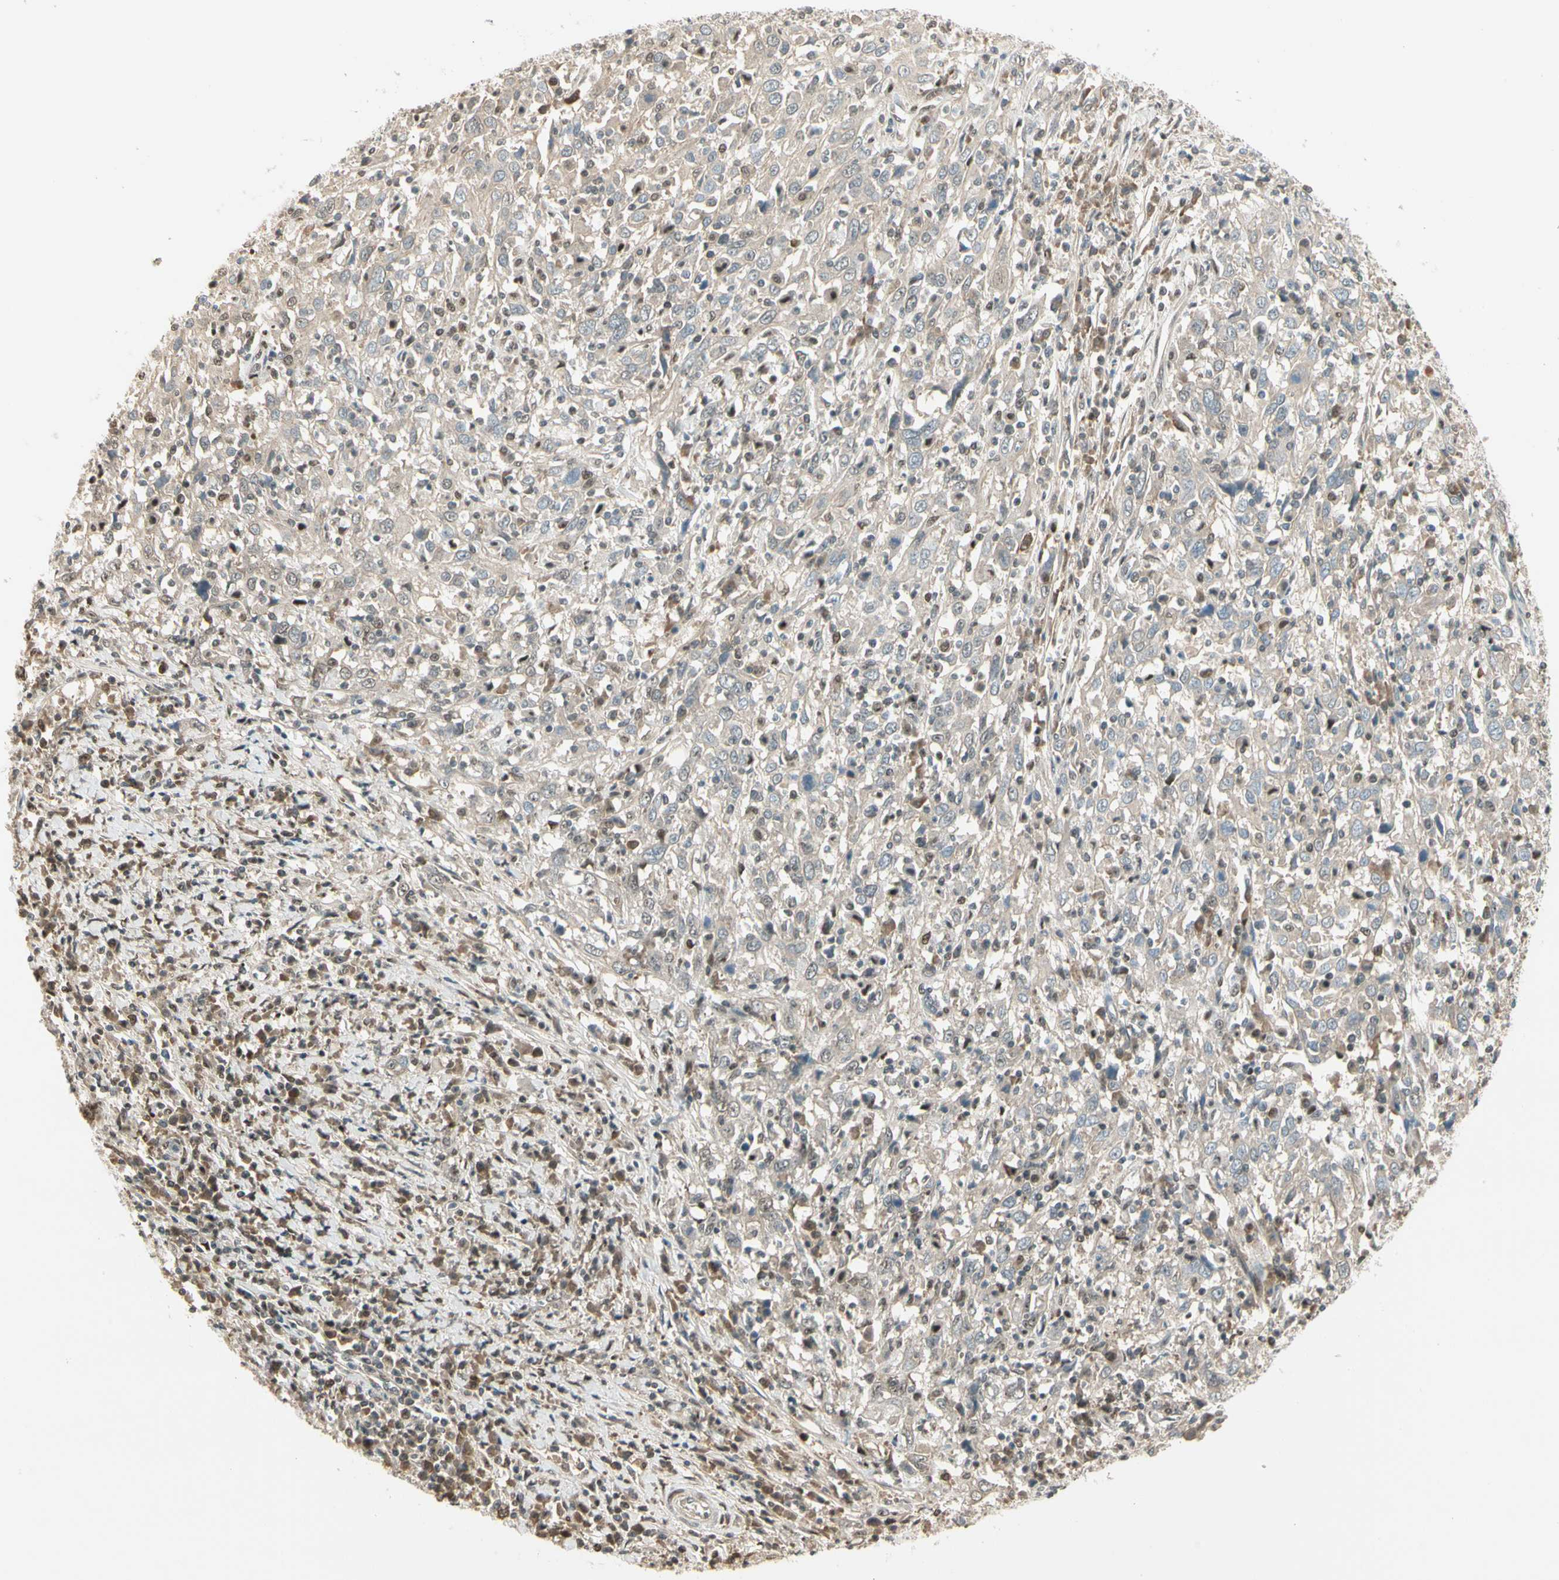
{"staining": {"intensity": "weak", "quantity": ">75%", "location": "cytoplasmic/membranous"}, "tissue": "cervical cancer", "cell_type": "Tumor cells", "image_type": "cancer", "snomed": [{"axis": "morphology", "description": "Squamous cell carcinoma, NOS"}, {"axis": "topography", "description": "Cervix"}], "caption": "Weak cytoplasmic/membranous protein staining is appreciated in about >75% of tumor cells in squamous cell carcinoma (cervical).", "gene": "GTF3A", "patient": {"sex": "female", "age": 46}}